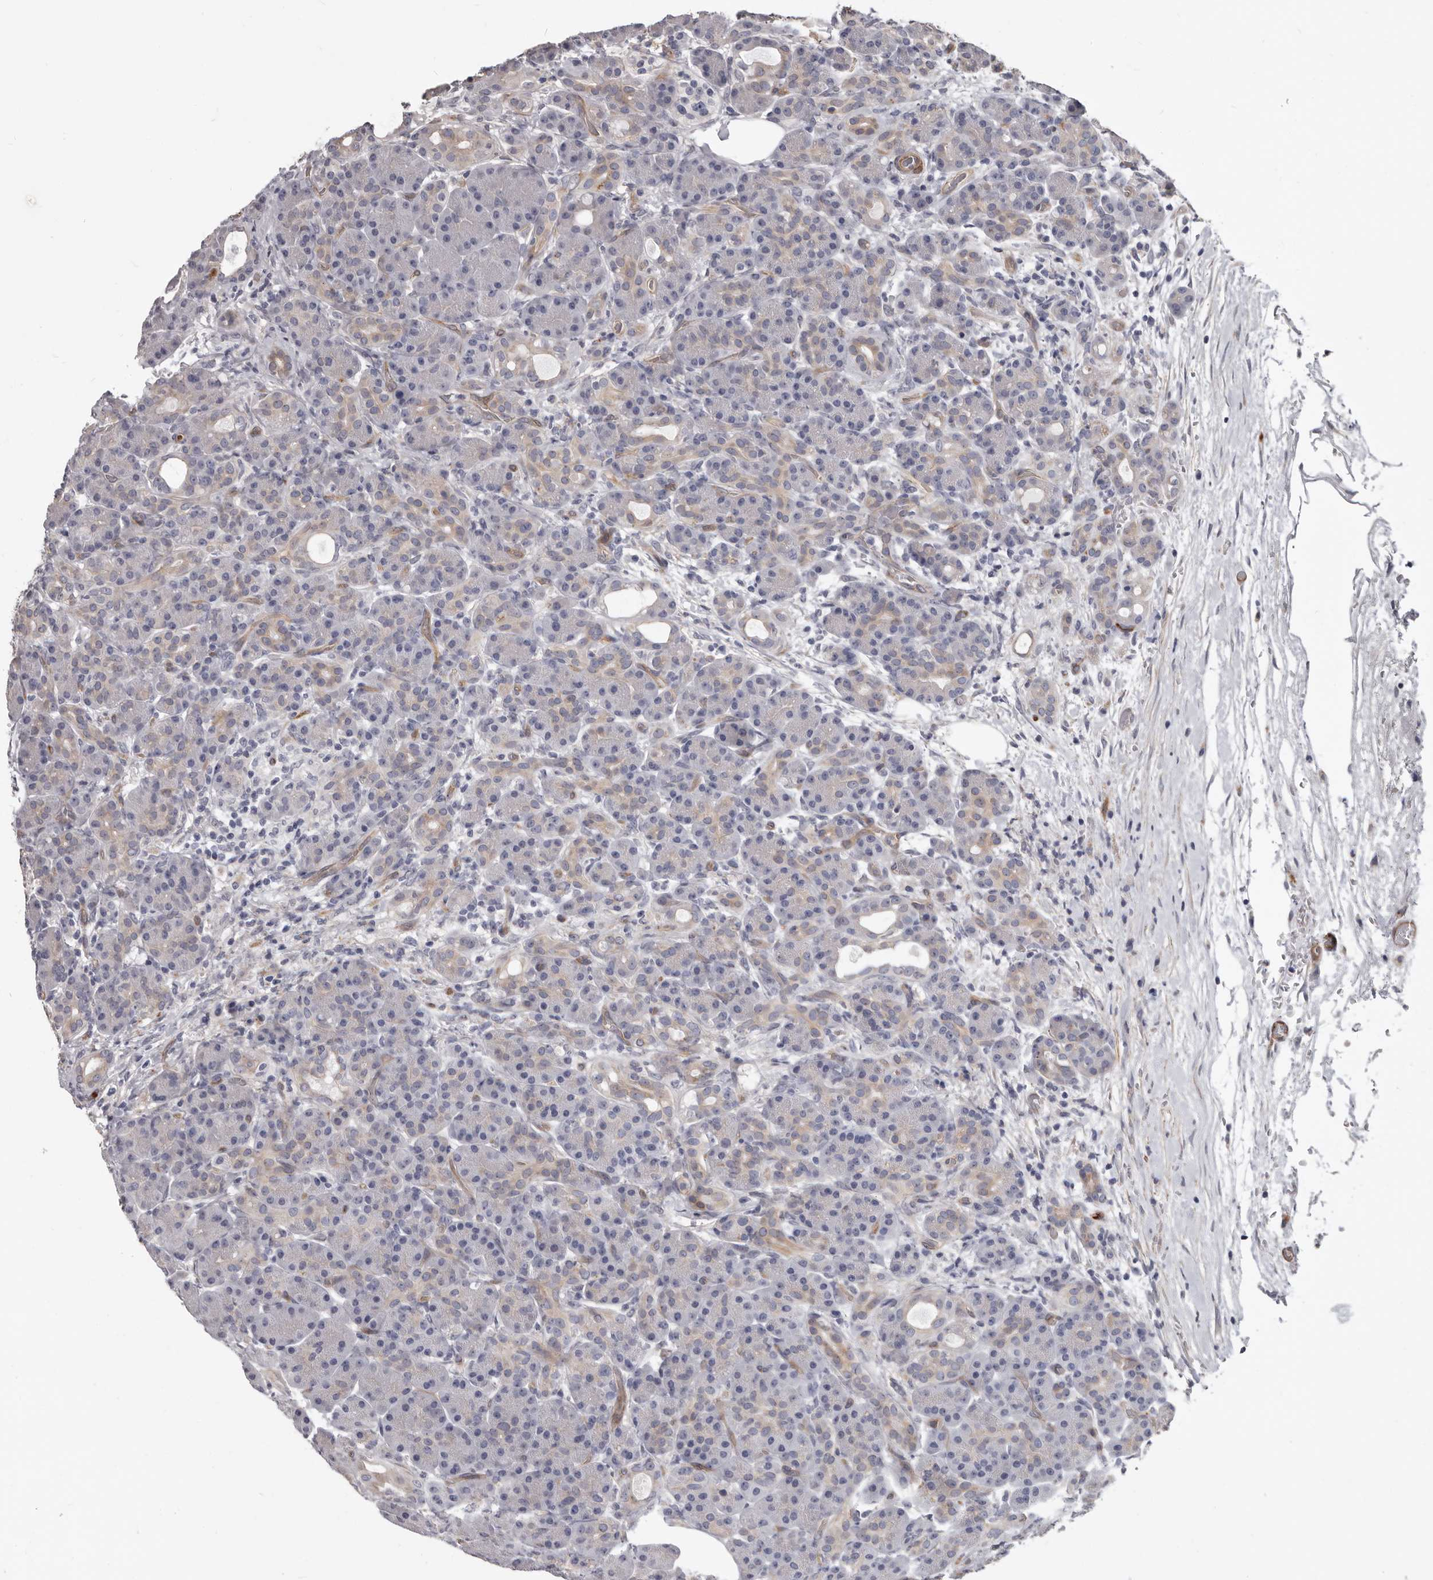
{"staining": {"intensity": "weak", "quantity": "<25%", "location": "cytoplasmic/membranous"}, "tissue": "pancreas", "cell_type": "Exocrine glandular cells", "image_type": "normal", "snomed": [{"axis": "morphology", "description": "Normal tissue, NOS"}, {"axis": "topography", "description": "Pancreas"}], "caption": "Normal pancreas was stained to show a protein in brown. There is no significant expression in exocrine glandular cells. (DAB immunohistochemistry (IHC) visualized using brightfield microscopy, high magnification).", "gene": "ADGRL4", "patient": {"sex": "male", "age": 63}}